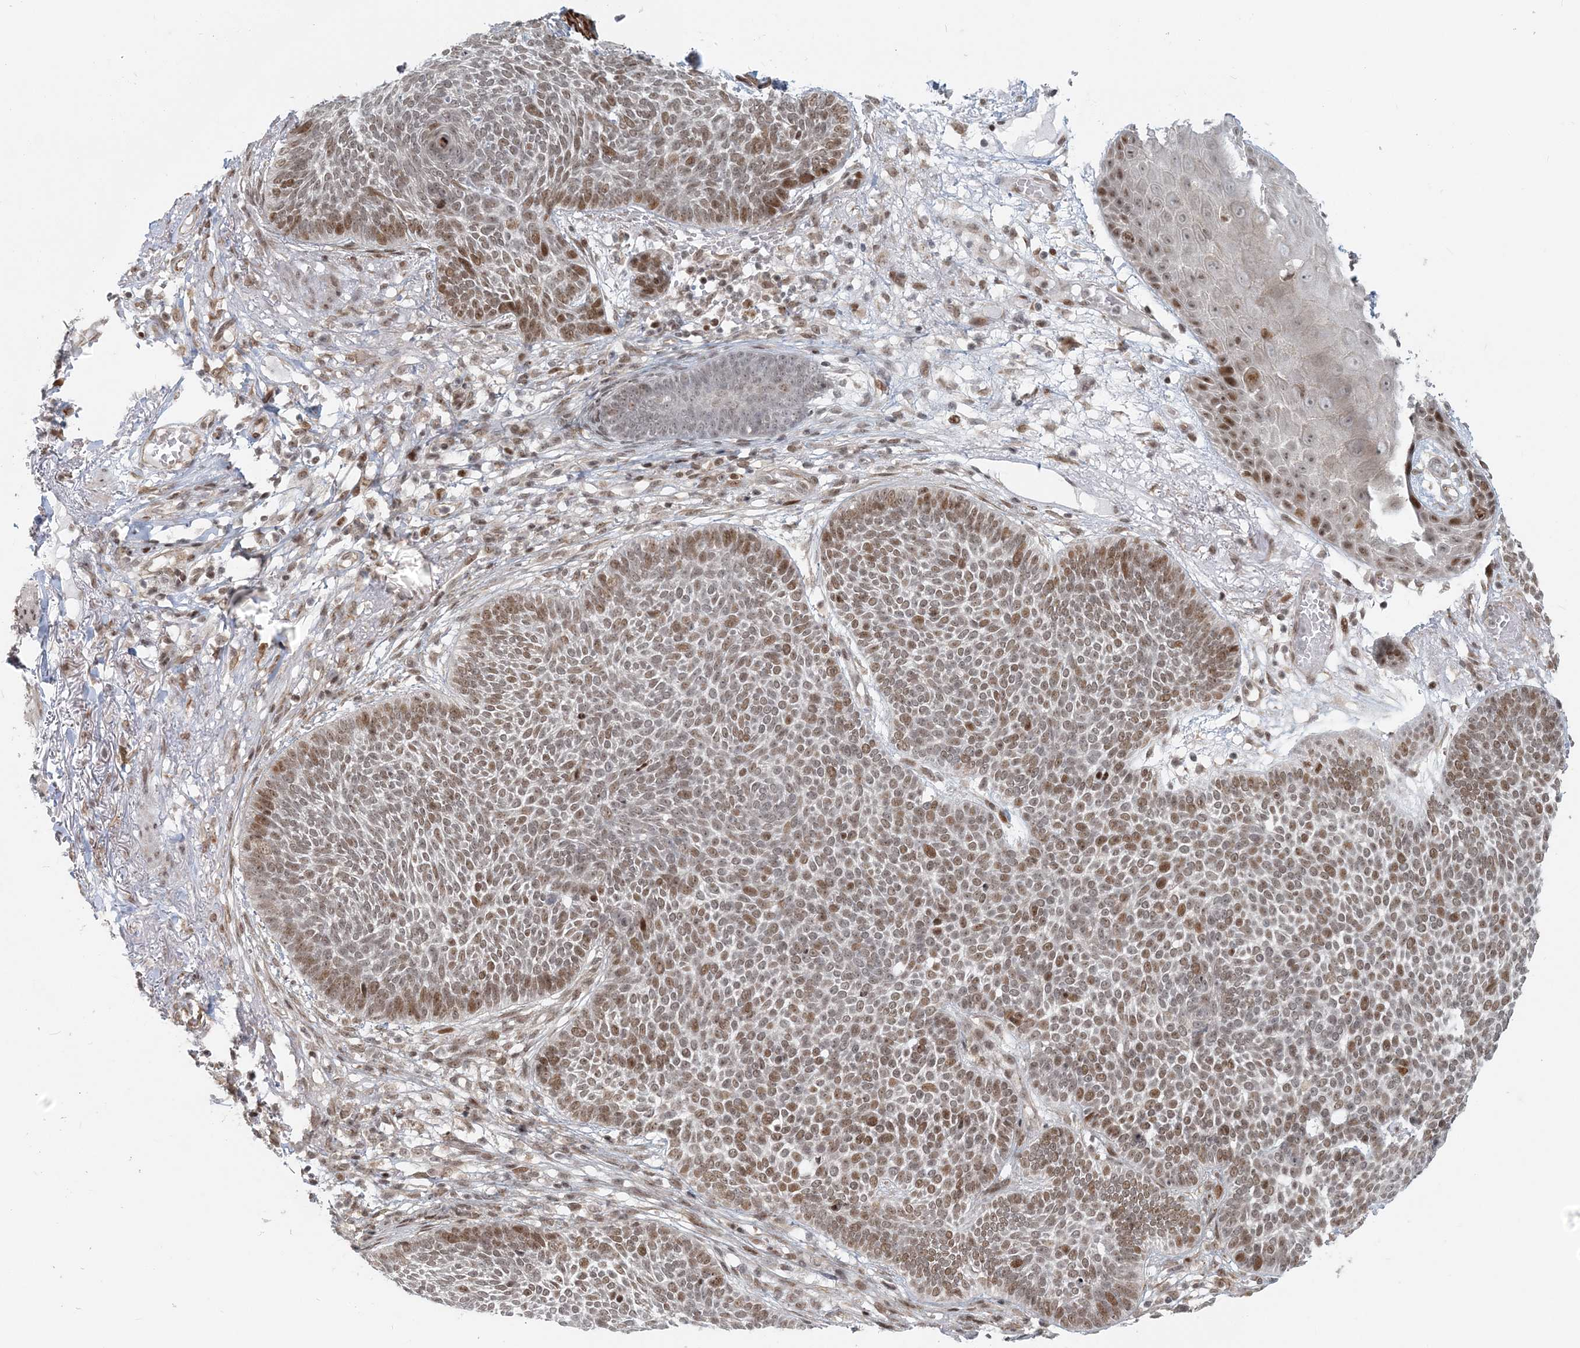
{"staining": {"intensity": "moderate", "quantity": ">75%", "location": "nuclear"}, "tissue": "skin cancer", "cell_type": "Tumor cells", "image_type": "cancer", "snomed": [{"axis": "morphology", "description": "Normal tissue, NOS"}, {"axis": "morphology", "description": "Basal cell carcinoma"}, {"axis": "topography", "description": "Skin"}], "caption": "There is medium levels of moderate nuclear positivity in tumor cells of basal cell carcinoma (skin), as demonstrated by immunohistochemical staining (brown color).", "gene": "BAZ1B", "patient": {"sex": "male", "age": 64}}